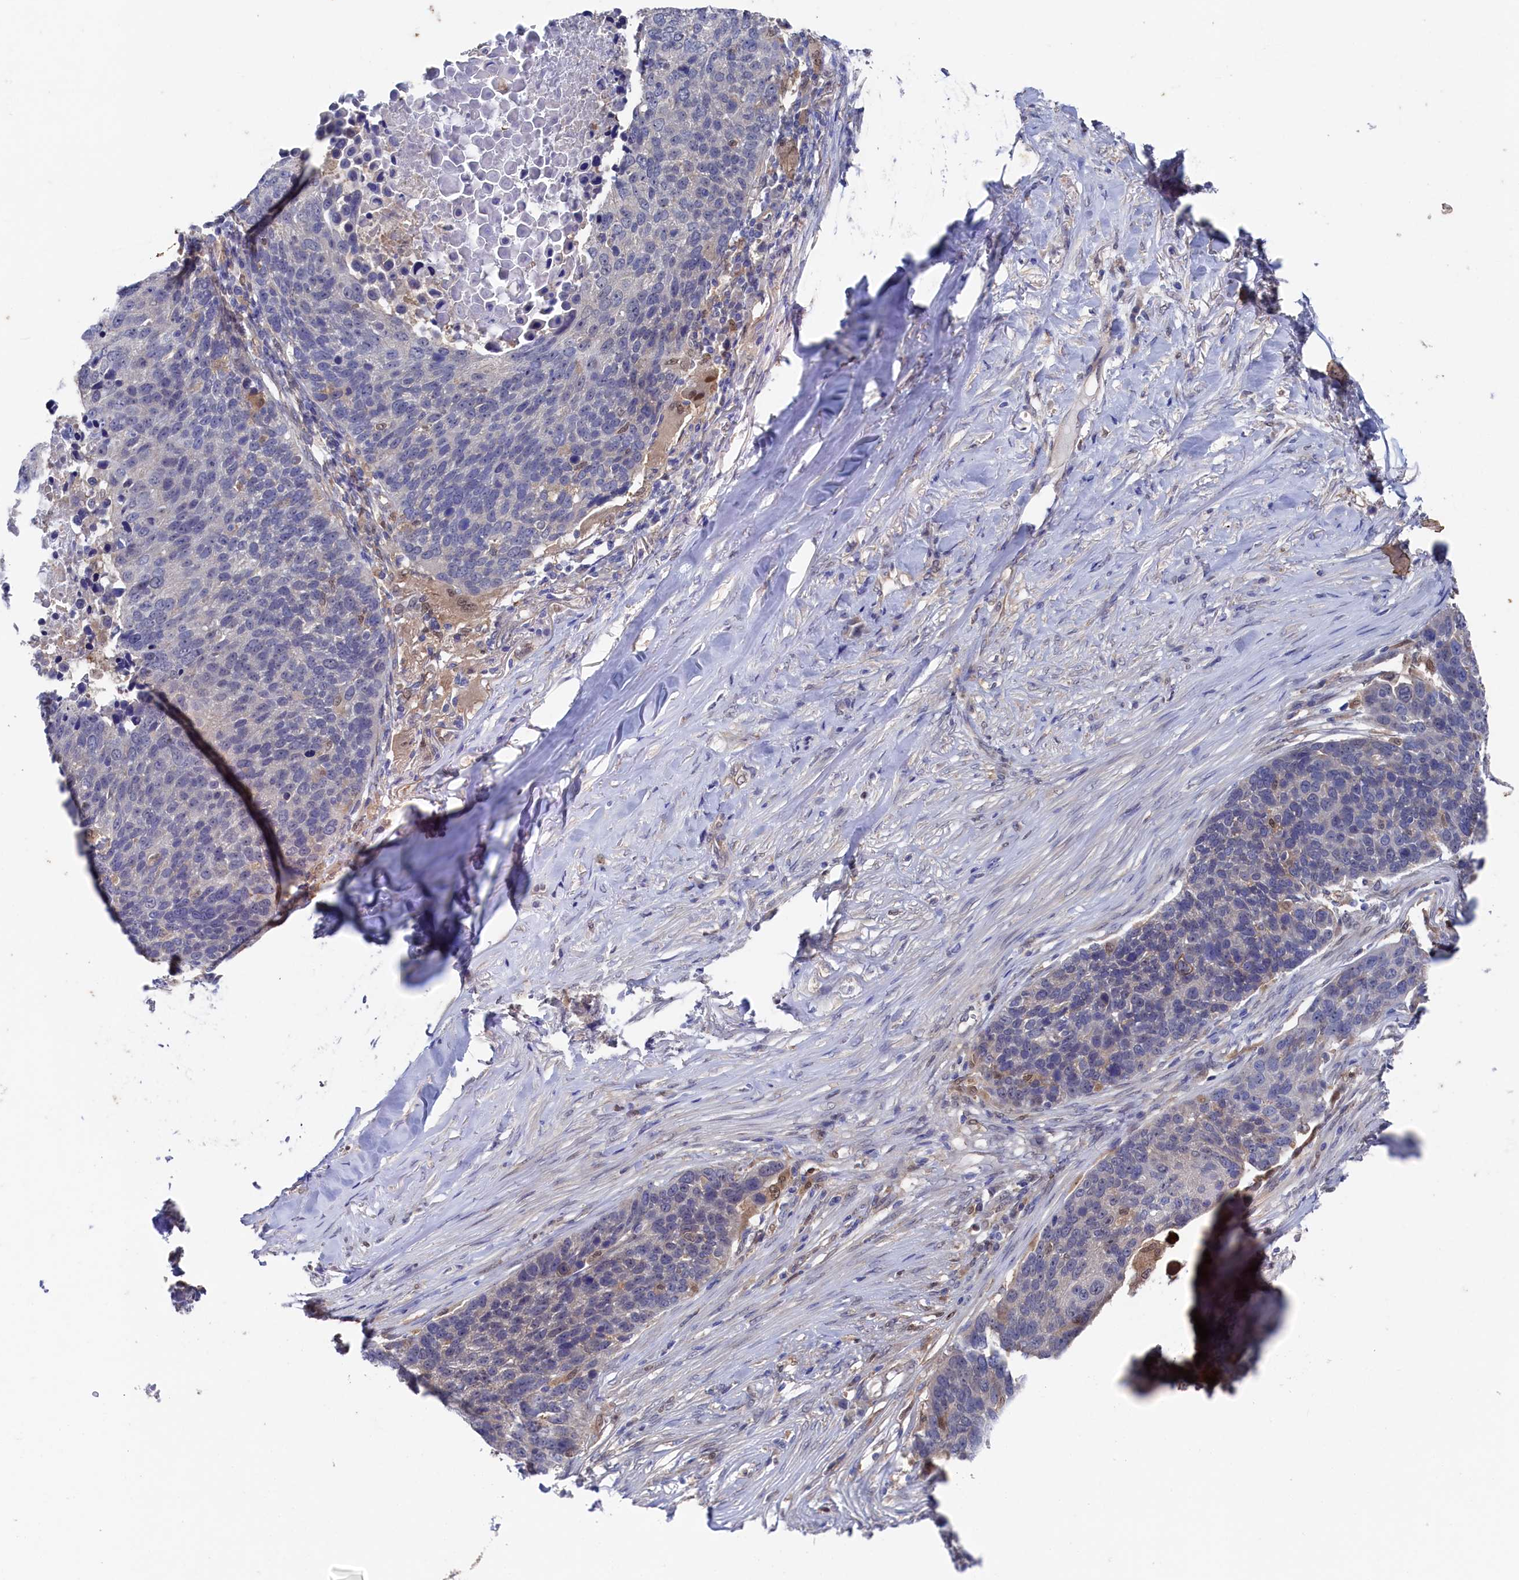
{"staining": {"intensity": "negative", "quantity": "none", "location": "none"}, "tissue": "lung cancer", "cell_type": "Tumor cells", "image_type": "cancer", "snomed": [{"axis": "morphology", "description": "Normal tissue, NOS"}, {"axis": "morphology", "description": "Squamous cell carcinoma, NOS"}, {"axis": "topography", "description": "Lymph node"}, {"axis": "topography", "description": "Lung"}], "caption": "This is an IHC micrograph of human lung squamous cell carcinoma. There is no expression in tumor cells.", "gene": "RNH1", "patient": {"sex": "male", "age": 66}}